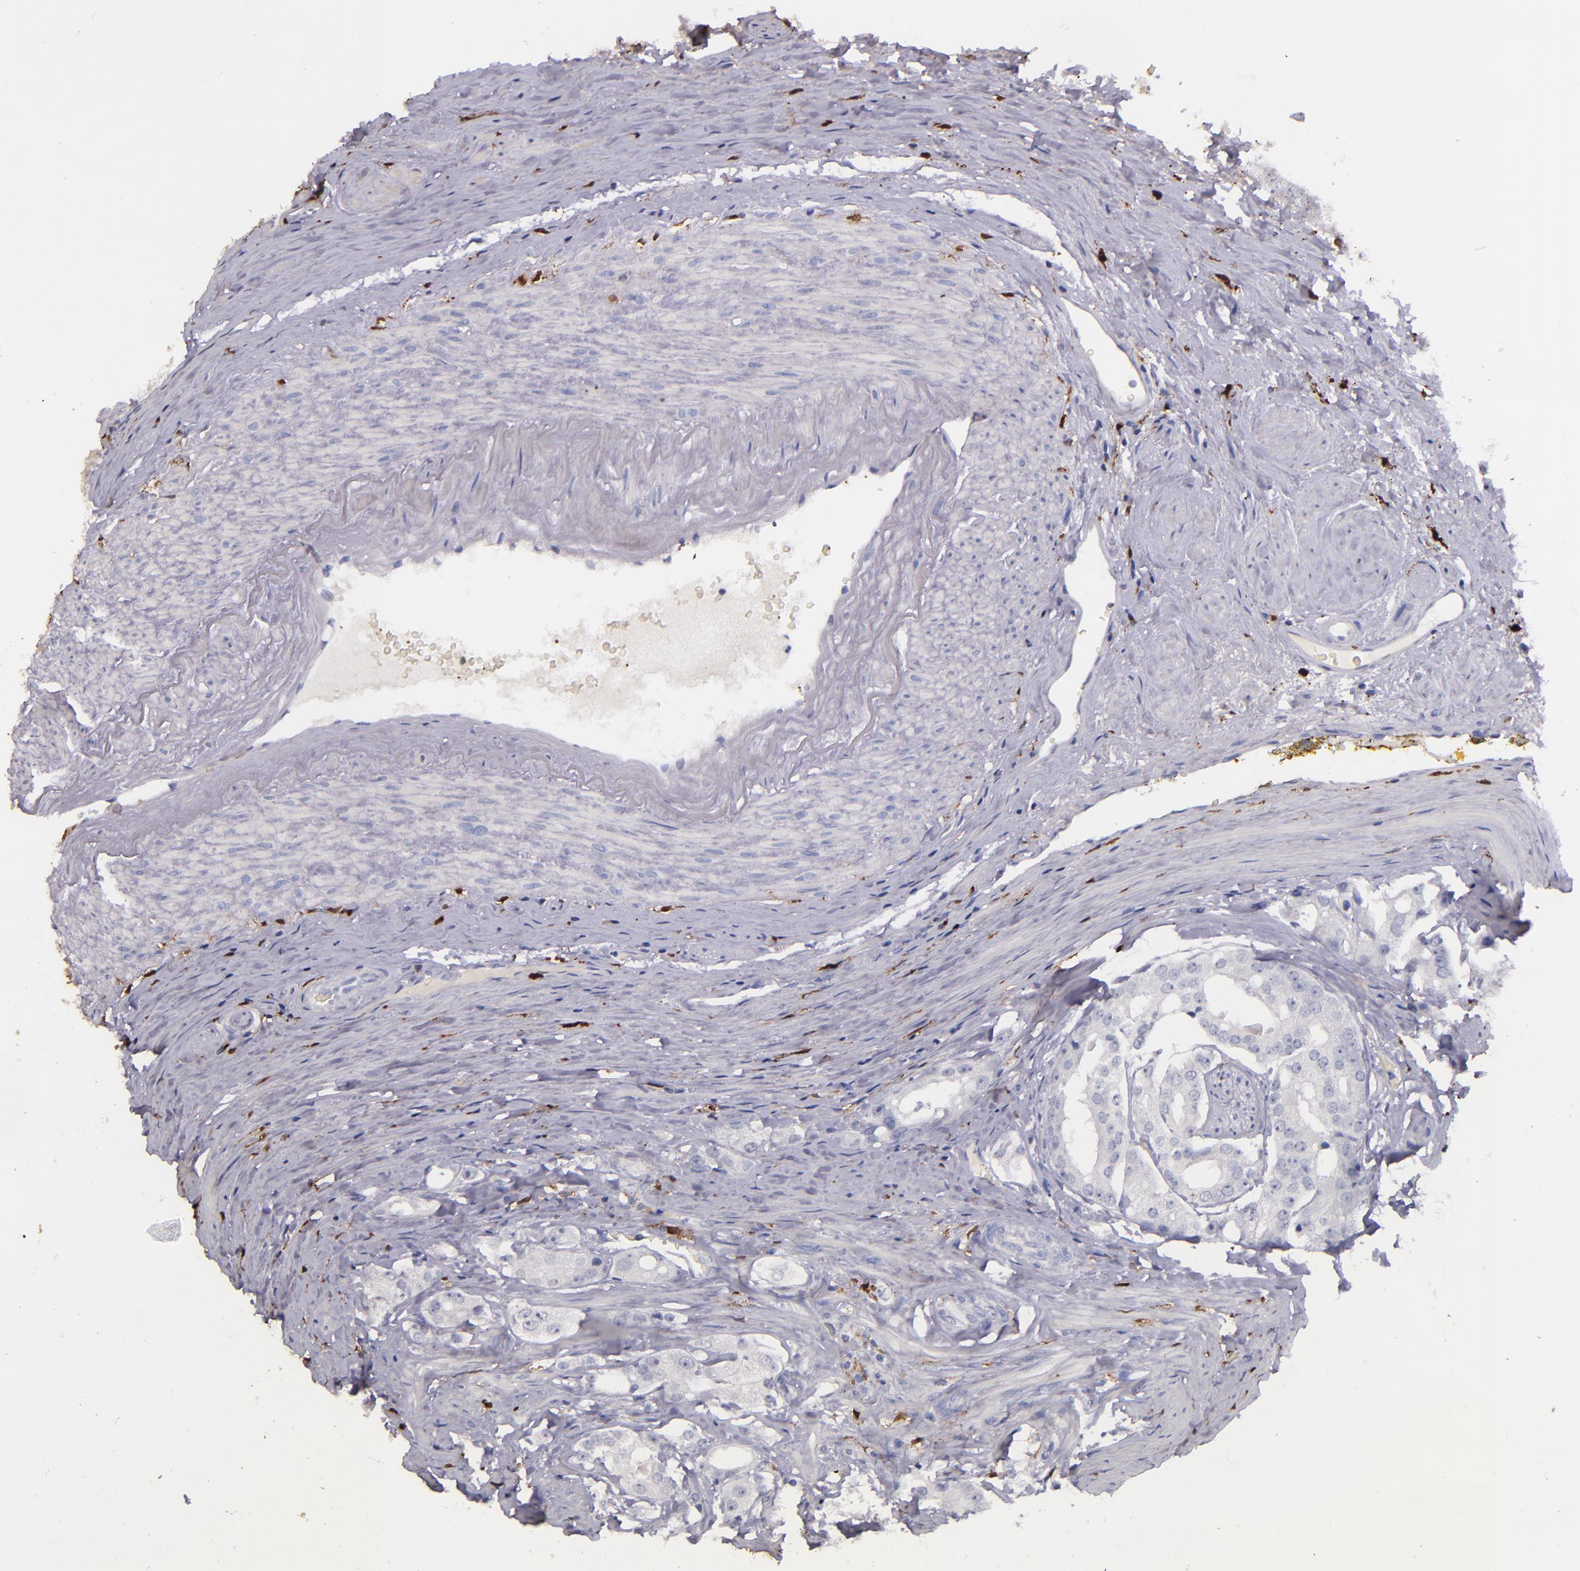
{"staining": {"intensity": "negative", "quantity": "none", "location": "none"}, "tissue": "prostate cancer", "cell_type": "Tumor cells", "image_type": "cancer", "snomed": [{"axis": "morphology", "description": "Adenocarcinoma, High grade"}, {"axis": "topography", "description": "Prostate"}], "caption": "An image of adenocarcinoma (high-grade) (prostate) stained for a protein displays no brown staining in tumor cells. Brightfield microscopy of IHC stained with DAB (3,3'-diaminobenzidine) (brown) and hematoxylin (blue), captured at high magnification.", "gene": "F13A1", "patient": {"sex": "male", "age": 68}}